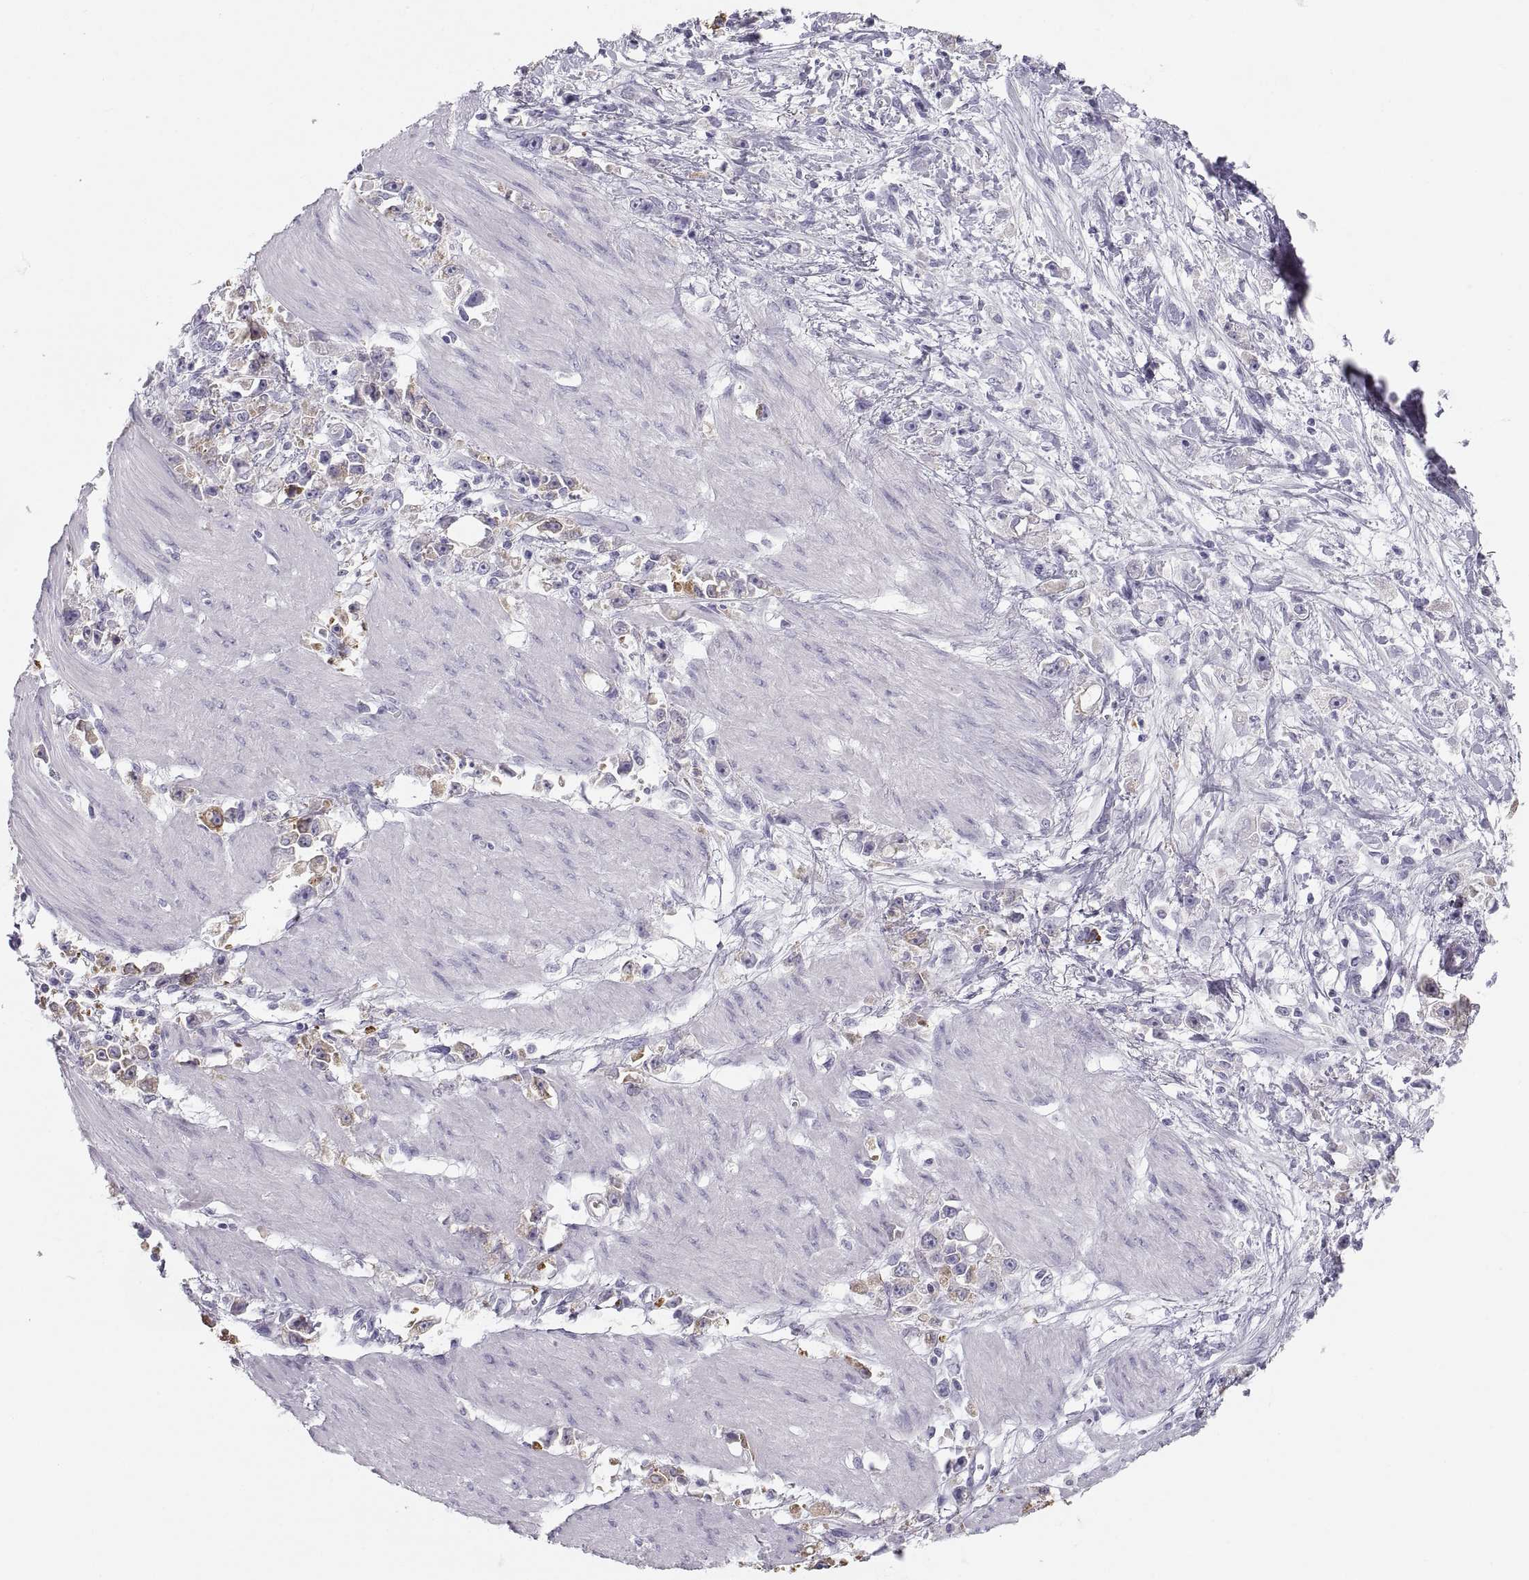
{"staining": {"intensity": "weak", "quantity": "<25%", "location": "cytoplasmic/membranous"}, "tissue": "stomach cancer", "cell_type": "Tumor cells", "image_type": "cancer", "snomed": [{"axis": "morphology", "description": "Adenocarcinoma, NOS"}, {"axis": "topography", "description": "Stomach"}], "caption": "Tumor cells show no significant protein staining in stomach cancer.", "gene": "MAGEB2", "patient": {"sex": "female", "age": 59}}